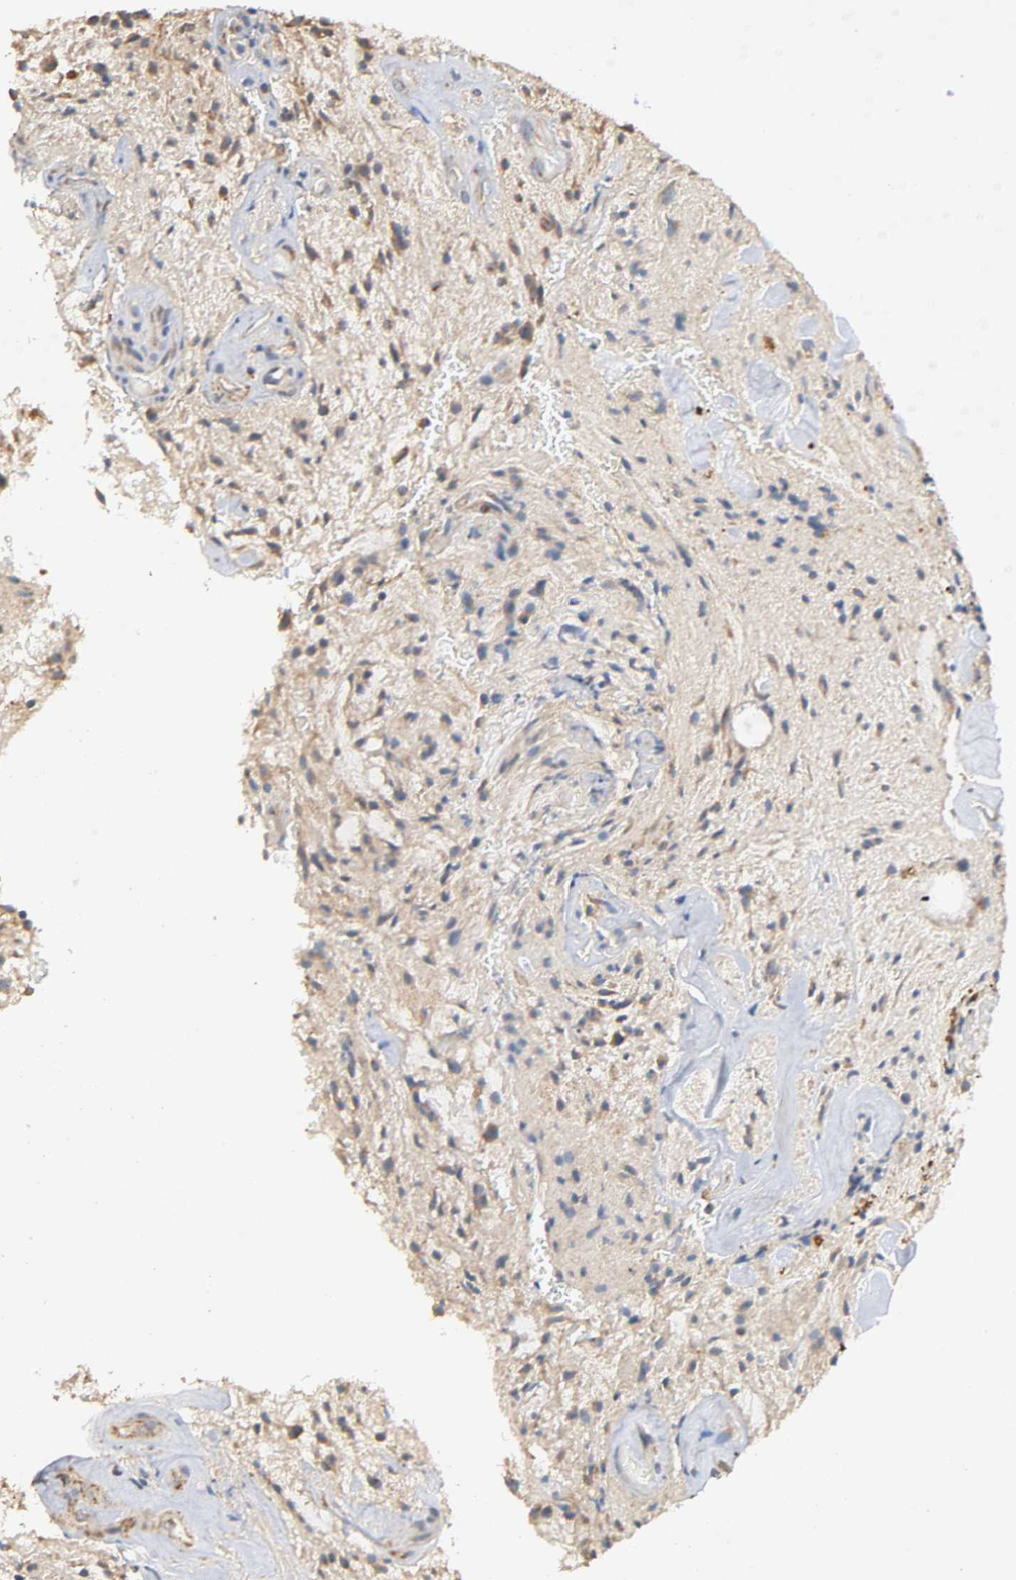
{"staining": {"intensity": "weak", "quantity": ">75%", "location": "cytoplasmic/membranous"}, "tissue": "glioma", "cell_type": "Tumor cells", "image_type": "cancer", "snomed": [{"axis": "morphology", "description": "Glioma, malignant, NOS"}, {"axis": "topography", "description": "Cerebellum"}], "caption": "Immunohistochemical staining of malignant glioma shows weak cytoplasmic/membranous protein staining in about >75% of tumor cells.", "gene": "NDUFS3", "patient": {"sex": "female", "age": 10}}